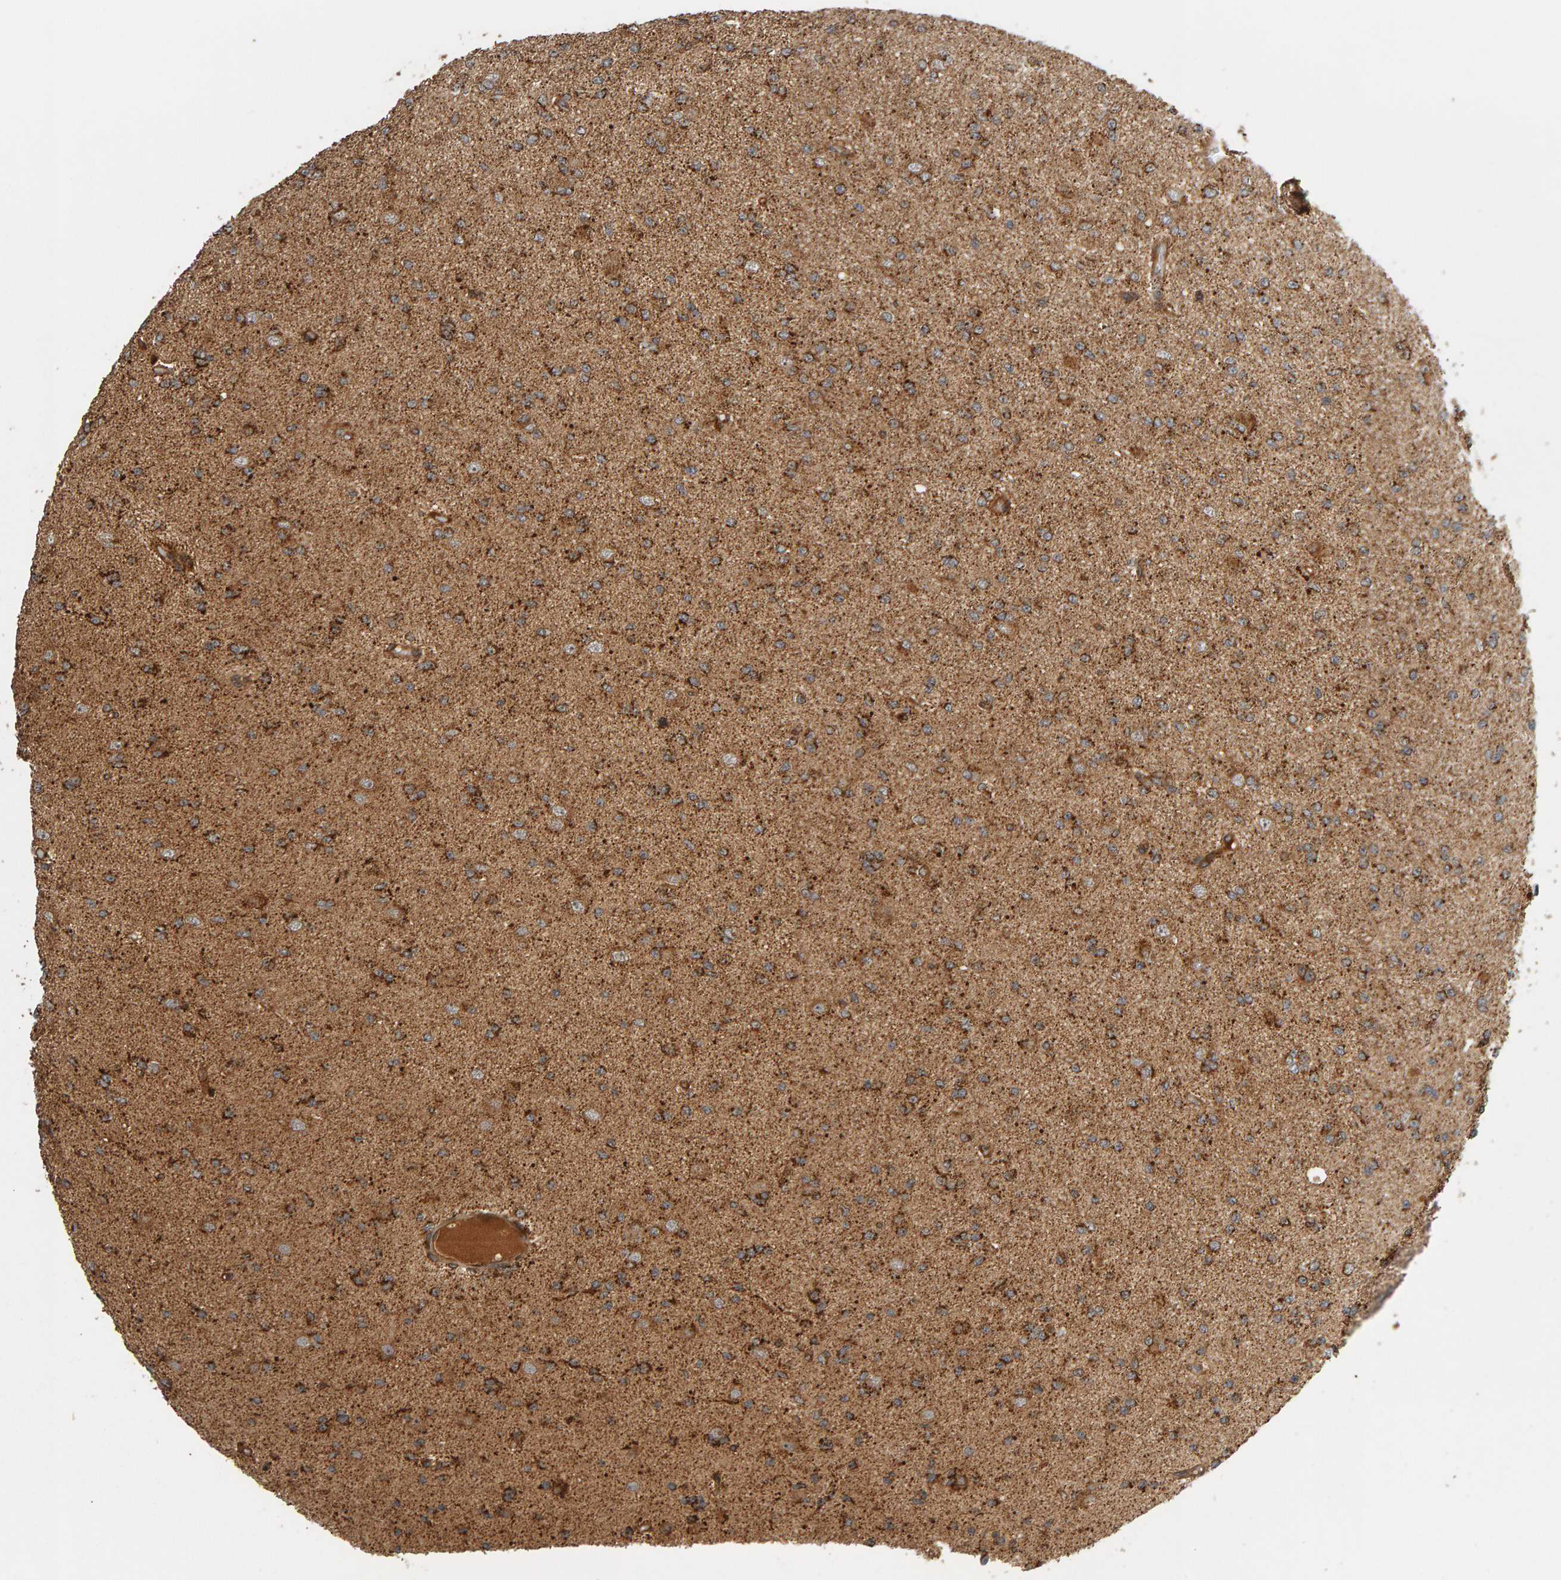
{"staining": {"intensity": "moderate", "quantity": ">75%", "location": "cytoplasmic/membranous"}, "tissue": "glioma", "cell_type": "Tumor cells", "image_type": "cancer", "snomed": [{"axis": "morphology", "description": "Glioma, malignant, Low grade"}, {"axis": "topography", "description": "Brain"}], "caption": "Immunohistochemical staining of glioma displays moderate cytoplasmic/membranous protein staining in about >75% of tumor cells.", "gene": "ZFAND1", "patient": {"sex": "female", "age": 22}}